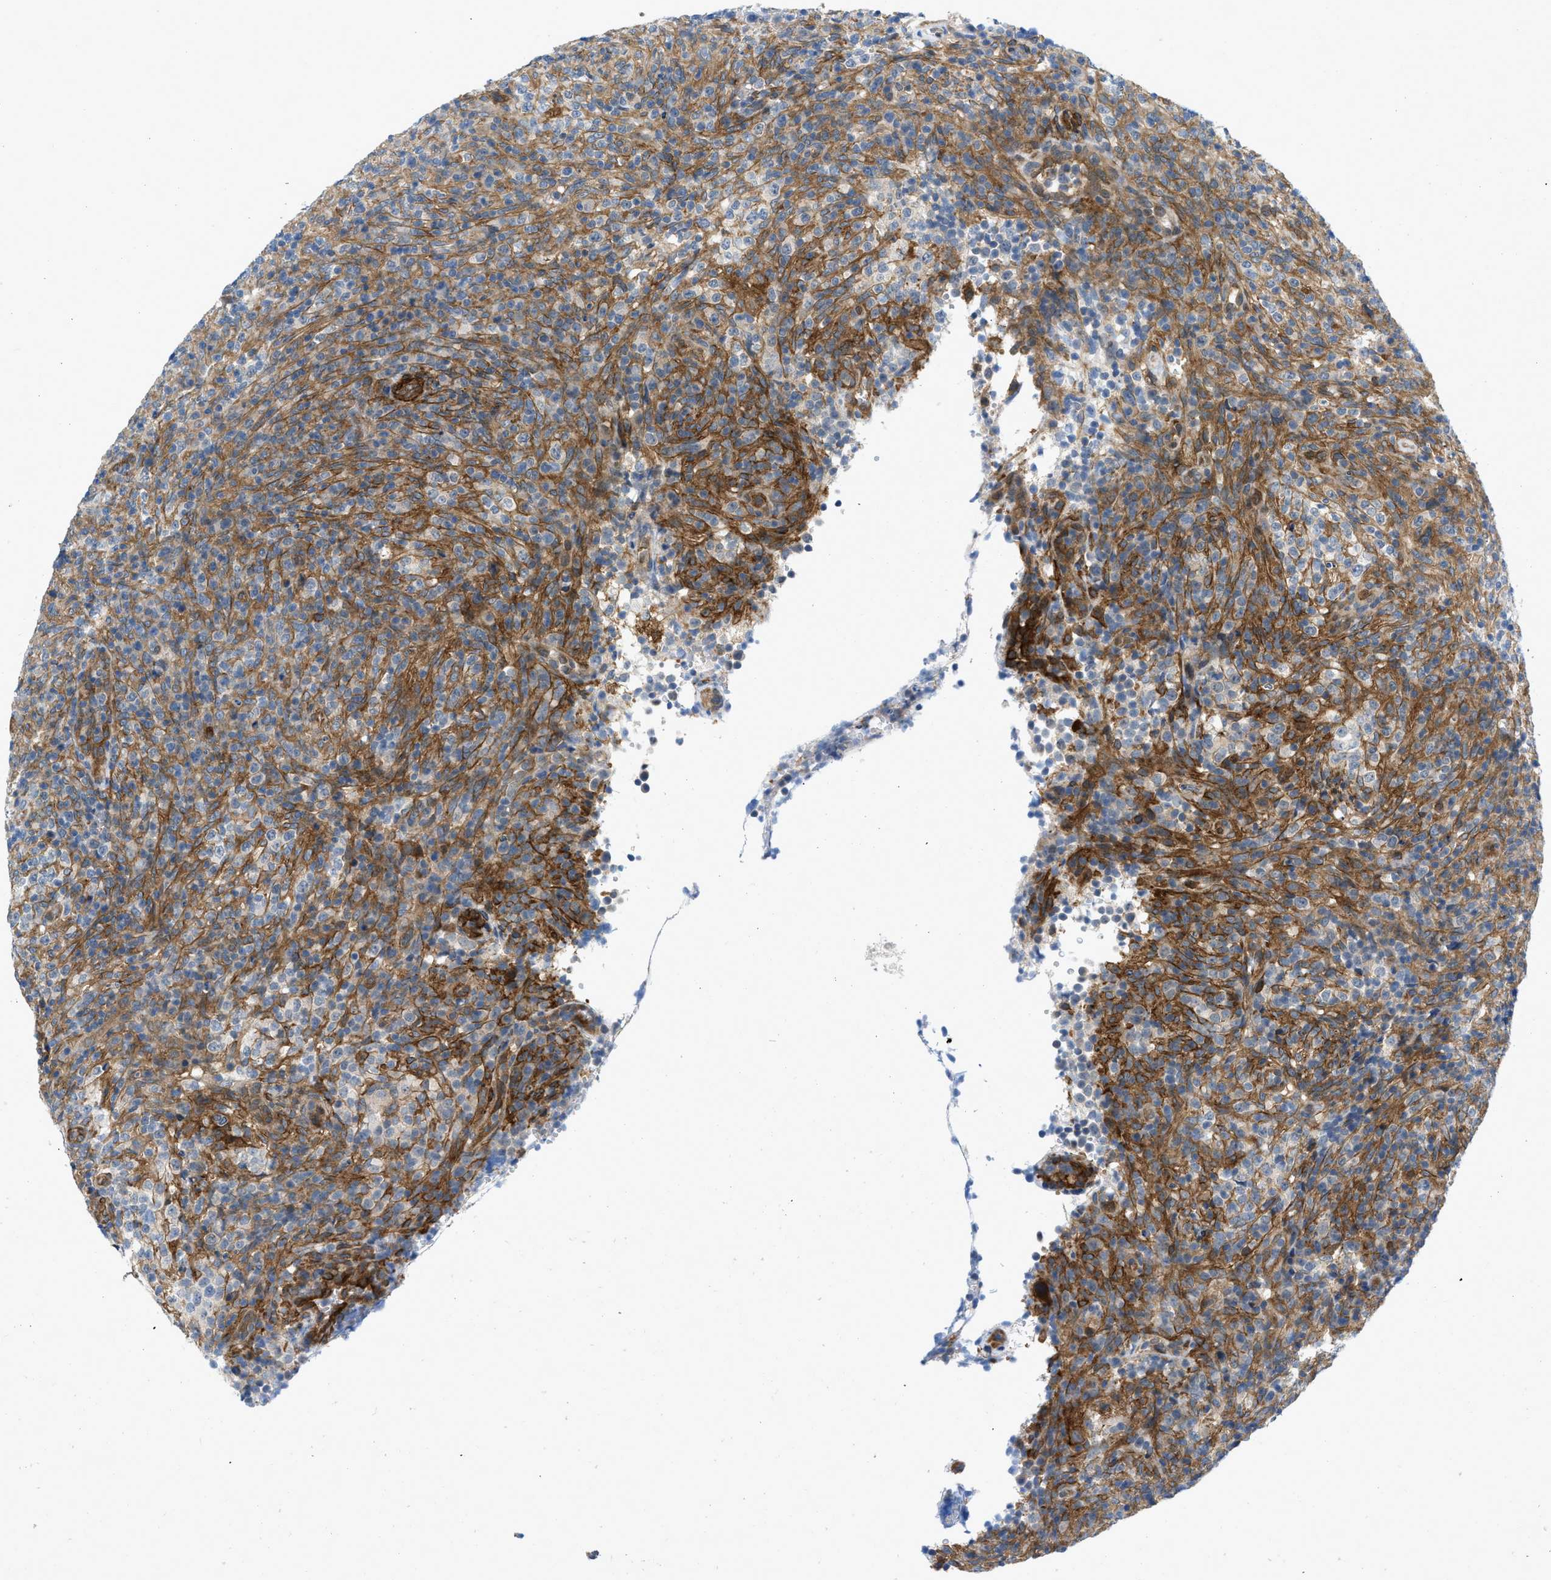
{"staining": {"intensity": "moderate", "quantity": "25%-75%", "location": "cytoplasmic/membranous"}, "tissue": "lymphoma", "cell_type": "Tumor cells", "image_type": "cancer", "snomed": [{"axis": "morphology", "description": "Malignant lymphoma, non-Hodgkin's type, High grade"}, {"axis": "topography", "description": "Lymph node"}], "caption": "High-grade malignant lymphoma, non-Hodgkin's type stained with a brown dye reveals moderate cytoplasmic/membranous positive positivity in approximately 25%-75% of tumor cells.", "gene": "PDLIM5", "patient": {"sex": "female", "age": 76}}